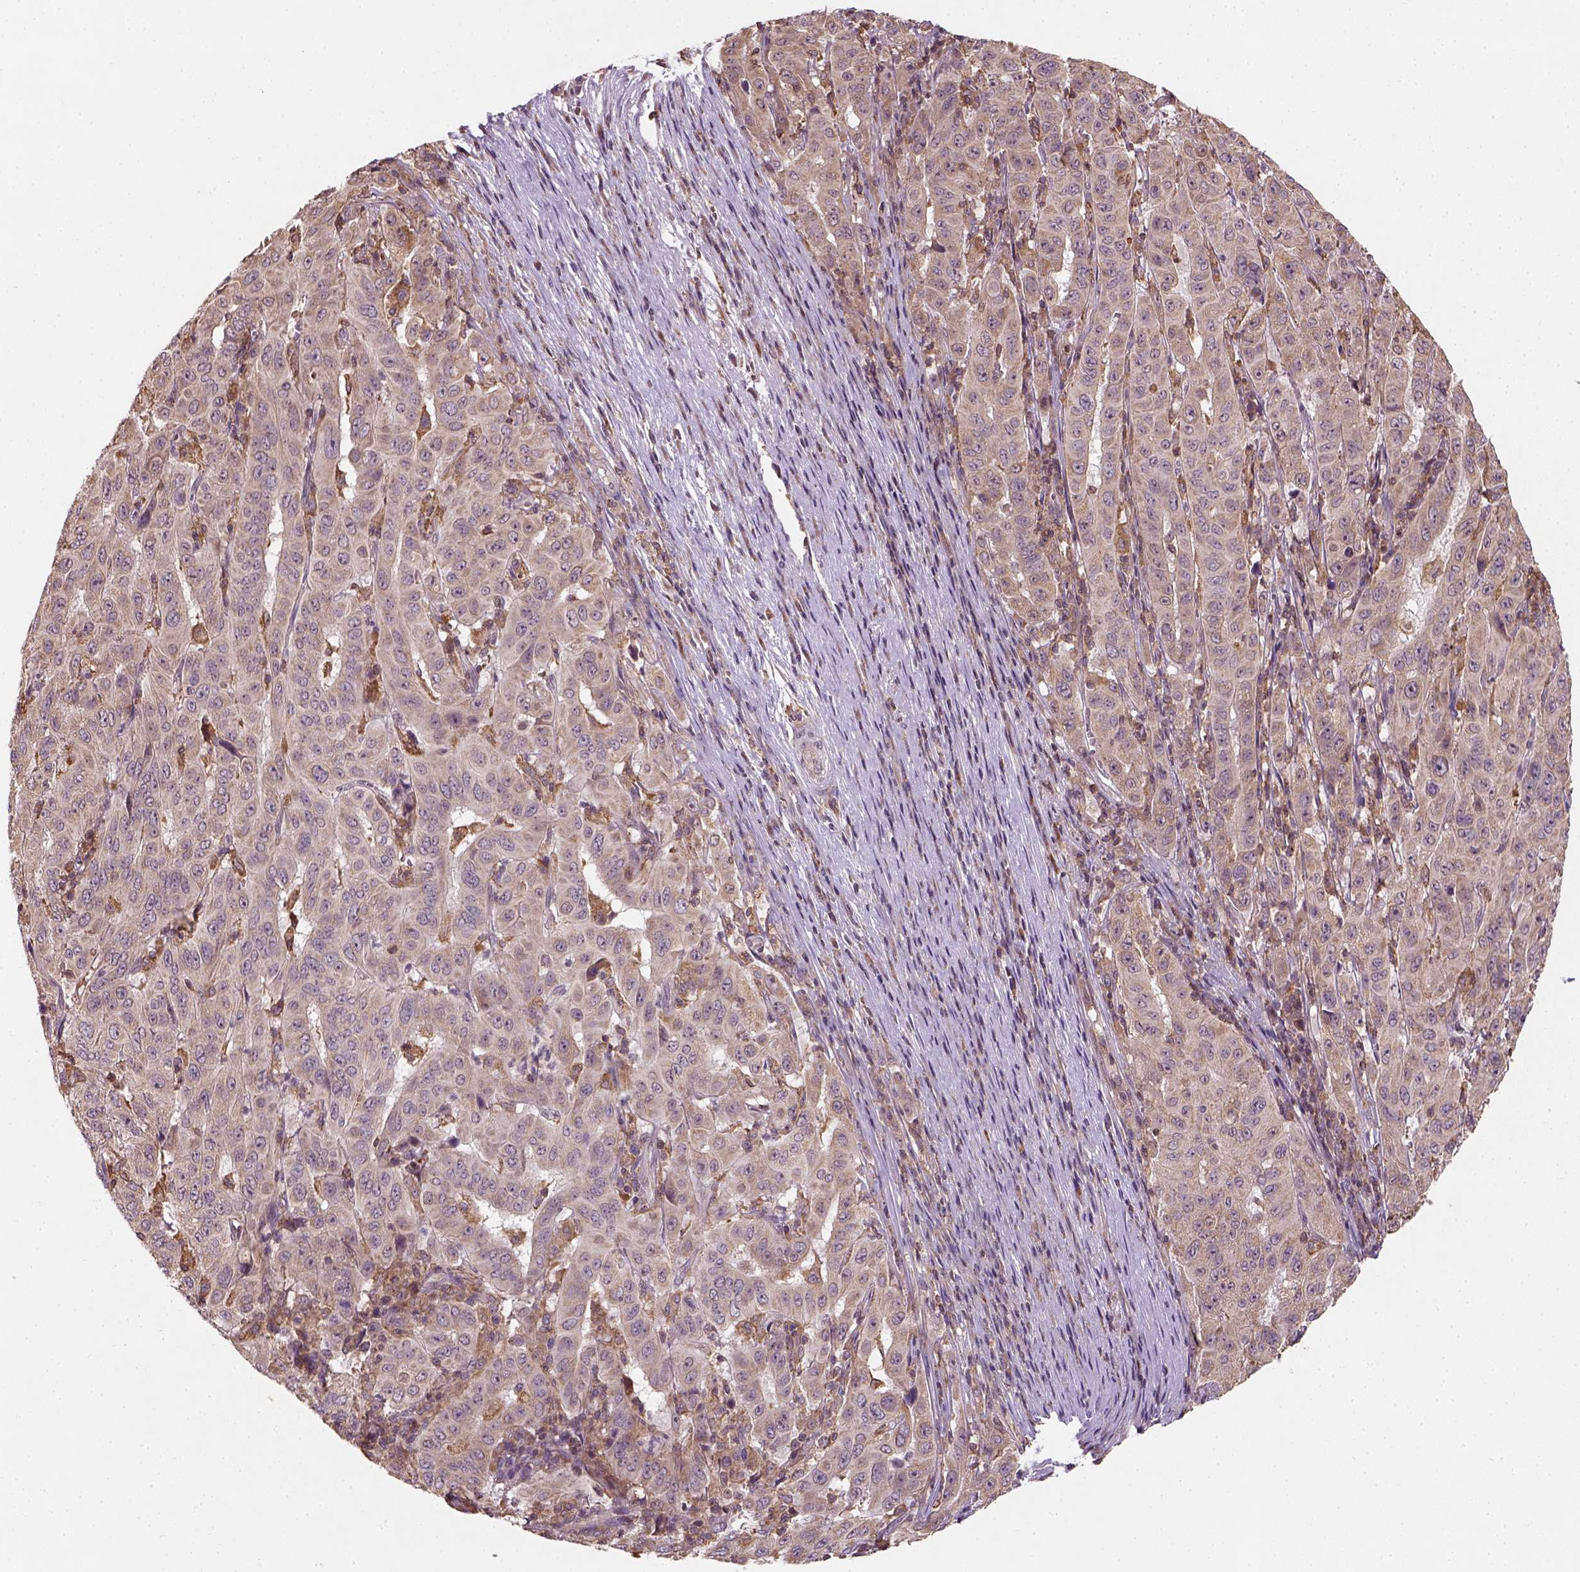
{"staining": {"intensity": "weak", "quantity": ">75%", "location": "cytoplasmic/membranous"}, "tissue": "pancreatic cancer", "cell_type": "Tumor cells", "image_type": "cancer", "snomed": [{"axis": "morphology", "description": "Adenocarcinoma, NOS"}, {"axis": "topography", "description": "Pancreas"}], "caption": "An IHC histopathology image of tumor tissue is shown. Protein staining in brown labels weak cytoplasmic/membranous positivity in pancreatic adenocarcinoma within tumor cells.", "gene": "CAMKK1", "patient": {"sex": "male", "age": 63}}